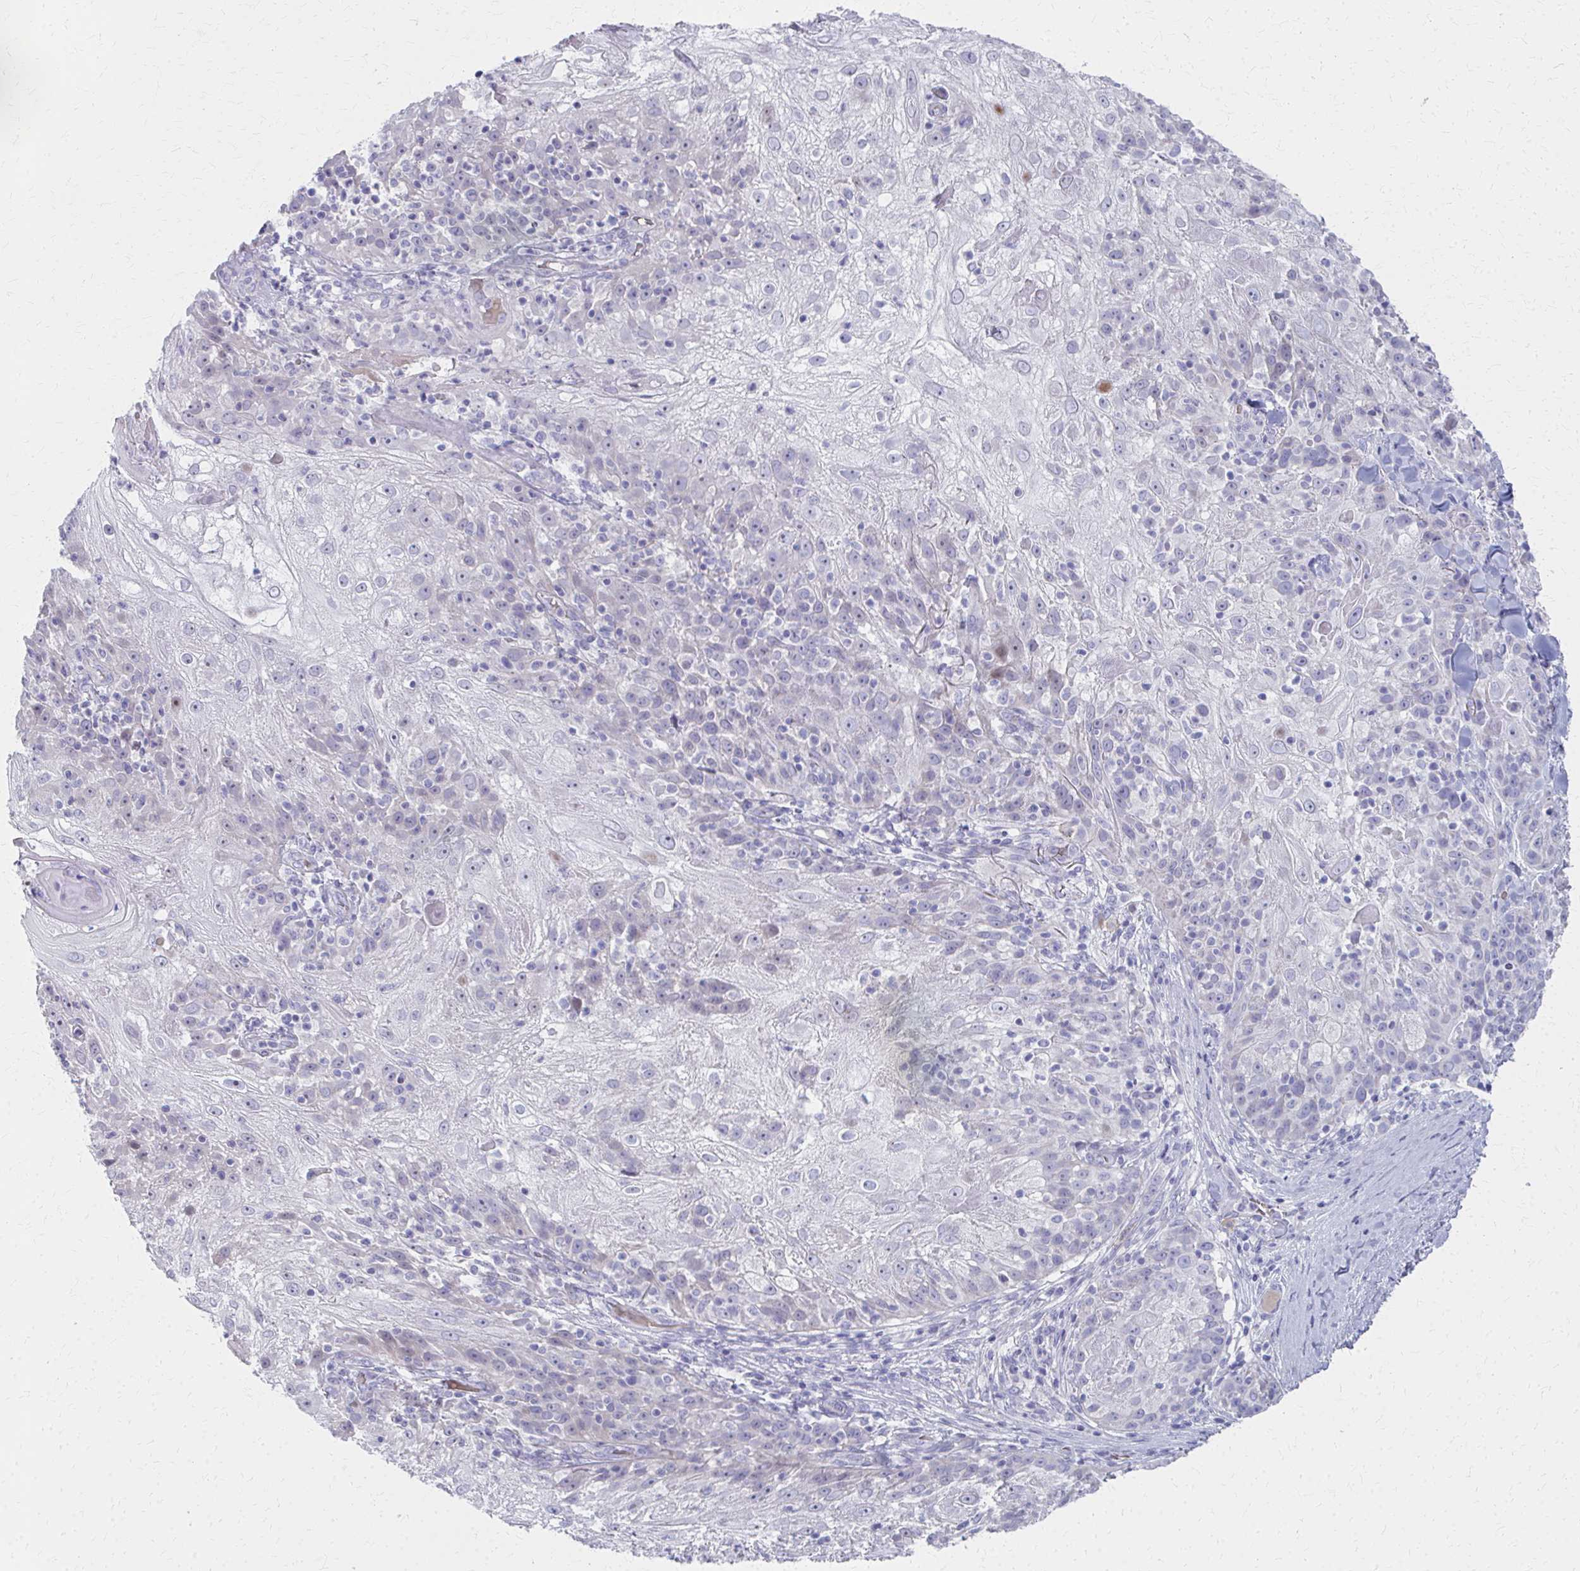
{"staining": {"intensity": "negative", "quantity": "none", "location": "none"}, "tissue": "skin cancer", "cell_type": "Tumor cells", "image_type": "cancer", "snomed": [{"axis": "morphology", "description": "Normal tissue, NOS"}, {"axis": "morphology", "description": "Squamous cell carcinoma, NOS"}, {"axis": "topography", "description": "Skin"}], "caption": "Tumor cells are negative for protein expression in human skin squamous cell carcinoma.", "gene": "MS4A2", "patient": {"sex": "female", "age": 83}}